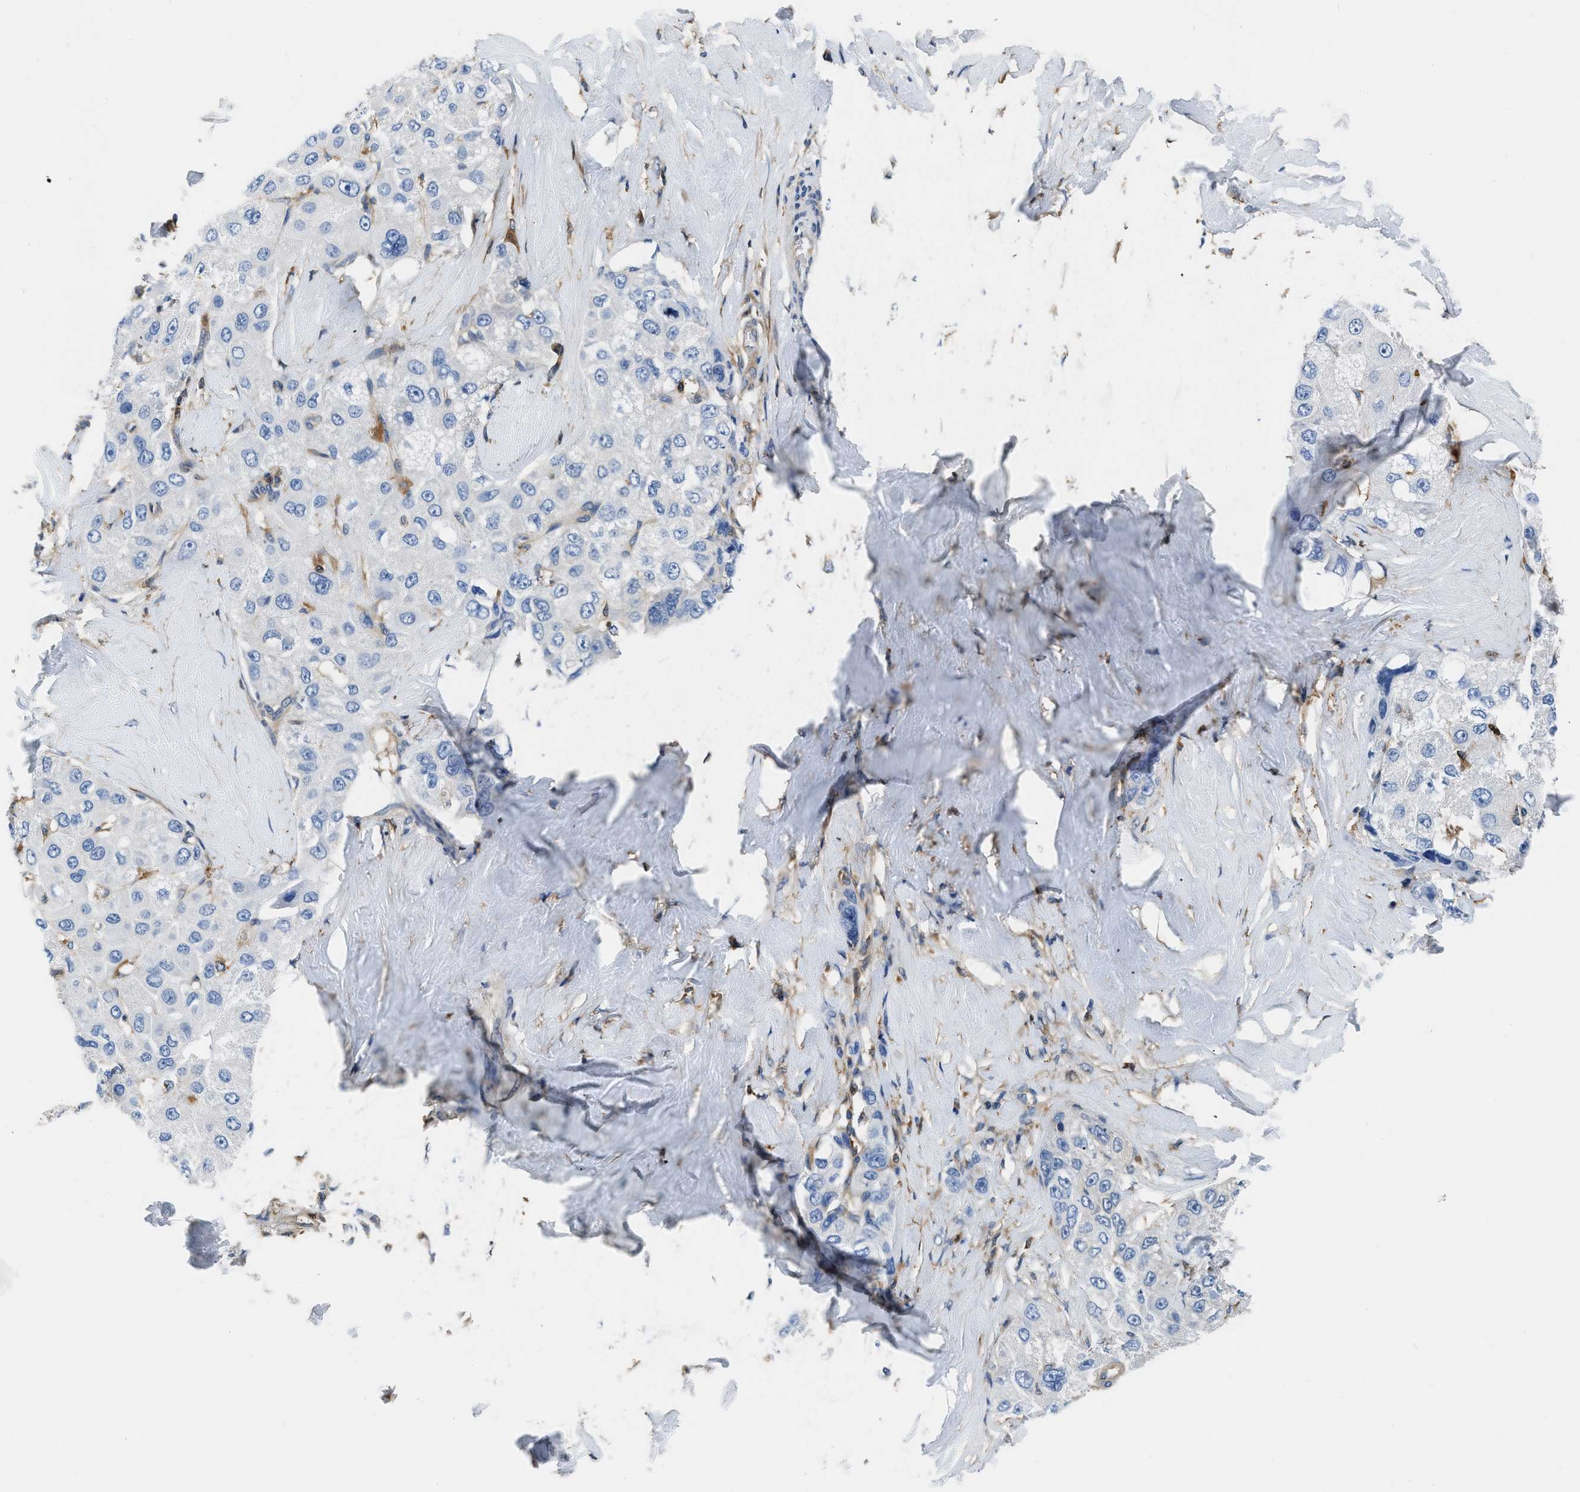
{"staining": {"intensity": "negative", "quantity": "none", "location": "none"}, "tissue": "liver cancer", "cell_type": "Tumor cells", "image_type": "cancer", "snomed": [{"axis": "morphology", "description": "Carcinoma, Hepatocellular, NOS"}, {"axis": "topography", "description": "Liver"}], "caption": "Tumor cells are negative for protein expression in human hepatocellular carcinoma (liver). (IHC, brightfield microscopy, high magnification).", "gene": "PKM", "patient": {"sex": "male", "age": 80}}